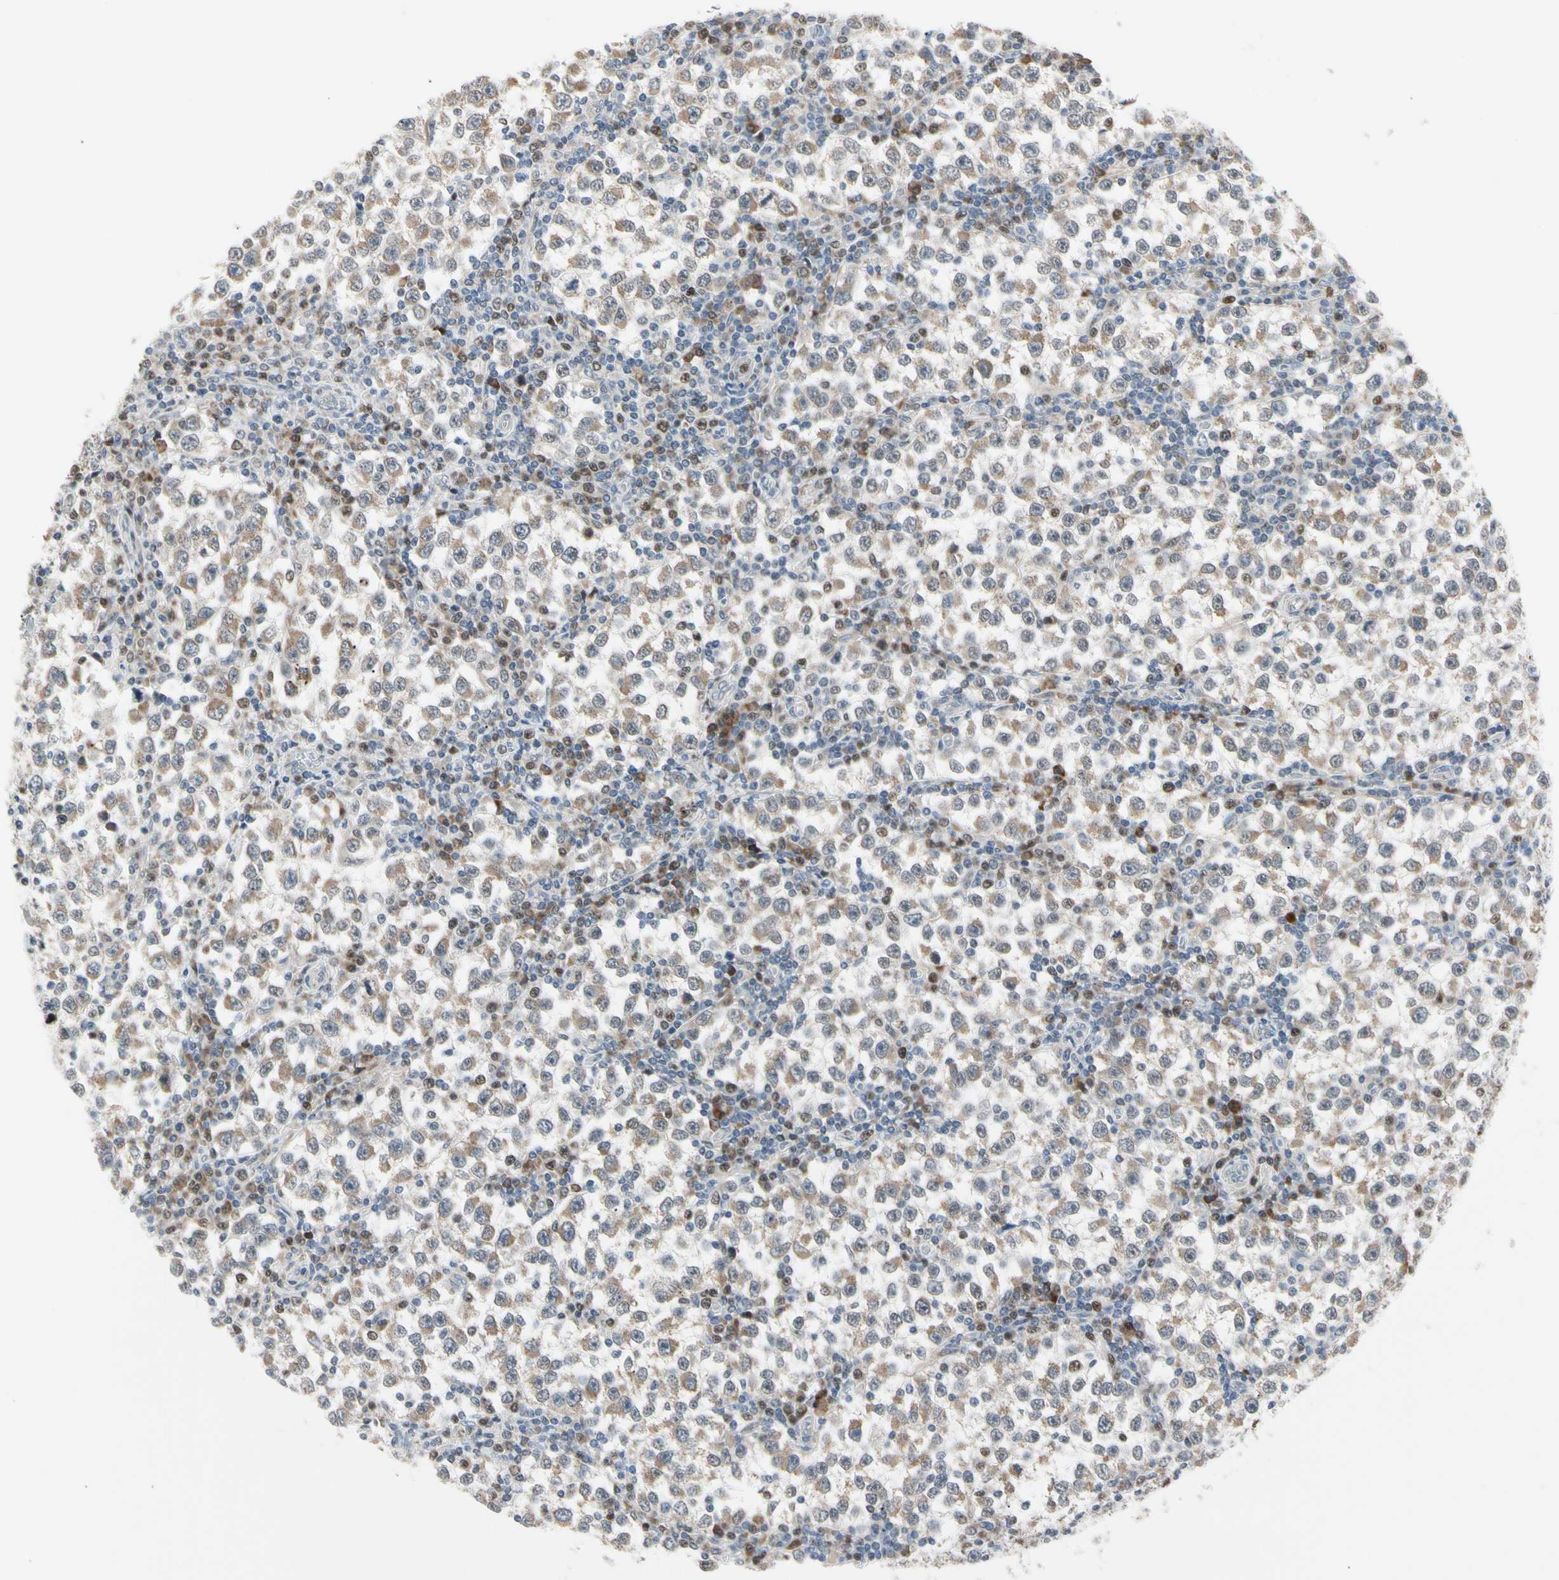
{"staining": {"intensity": "moderate", "quantity": ">75%", "location": "cytoplasmic/membranous,nuclear"}, "tissue": "testis cancer", "cell_type": "Tumor cells", "image_type": "cancer", "snomed": [{"axis": "morphology", "description": "Seminoma, NOS"}, {"axis": "topography", "description": "Testis"}], "caption": "Brown immunohistochemical staining in testis cancer (seminoma) displays moderate cytoplasmic/membranous and nuclear positivity in about >75% of tumor cells. (Brightfield microscopy of DAB IHC at high magnification).", "gene": "MARK1", "patient": {"sex": "male", "age": 65}}